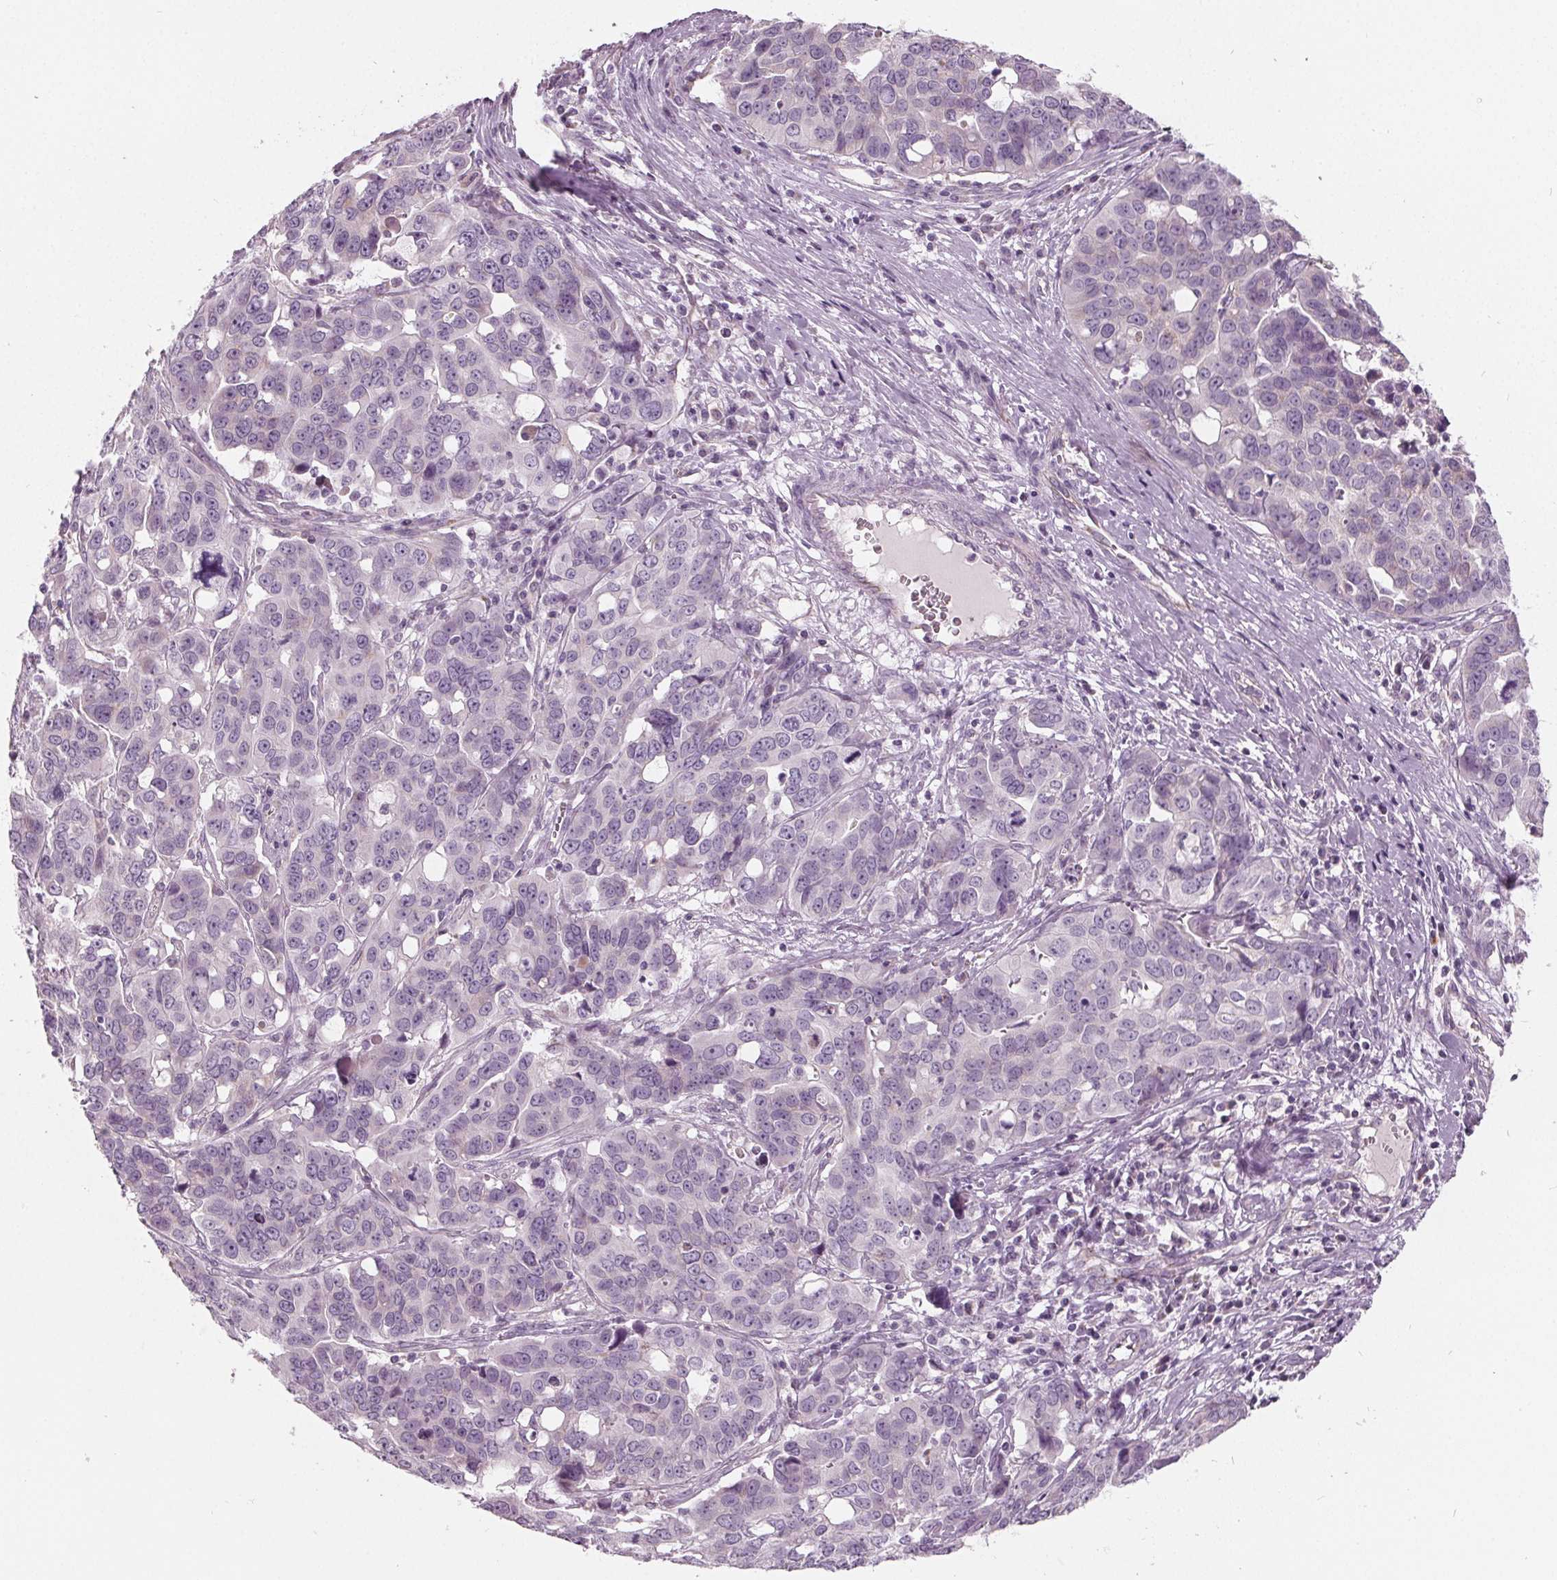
{"staining": {"intensity": "negative", "quantity": "none", "location": "none"}, "tissue": "ovarian cancer", "cell_type": "Tumor cells", "image_type": "cancer", "snomed": [{"axis": "morphology", "description": "Carcinoma, endometroid"}, {"axis": "topography", "description": "Ovary"}], "caption": "Immunohistochemical staining of ovarian cancer (endometroid carcinoma) exhibits no significant expression in tumor cells. (DAB IHC, high magnification).", "gene": "ECI2", "patient": {"sex": "female", "age": 78}}